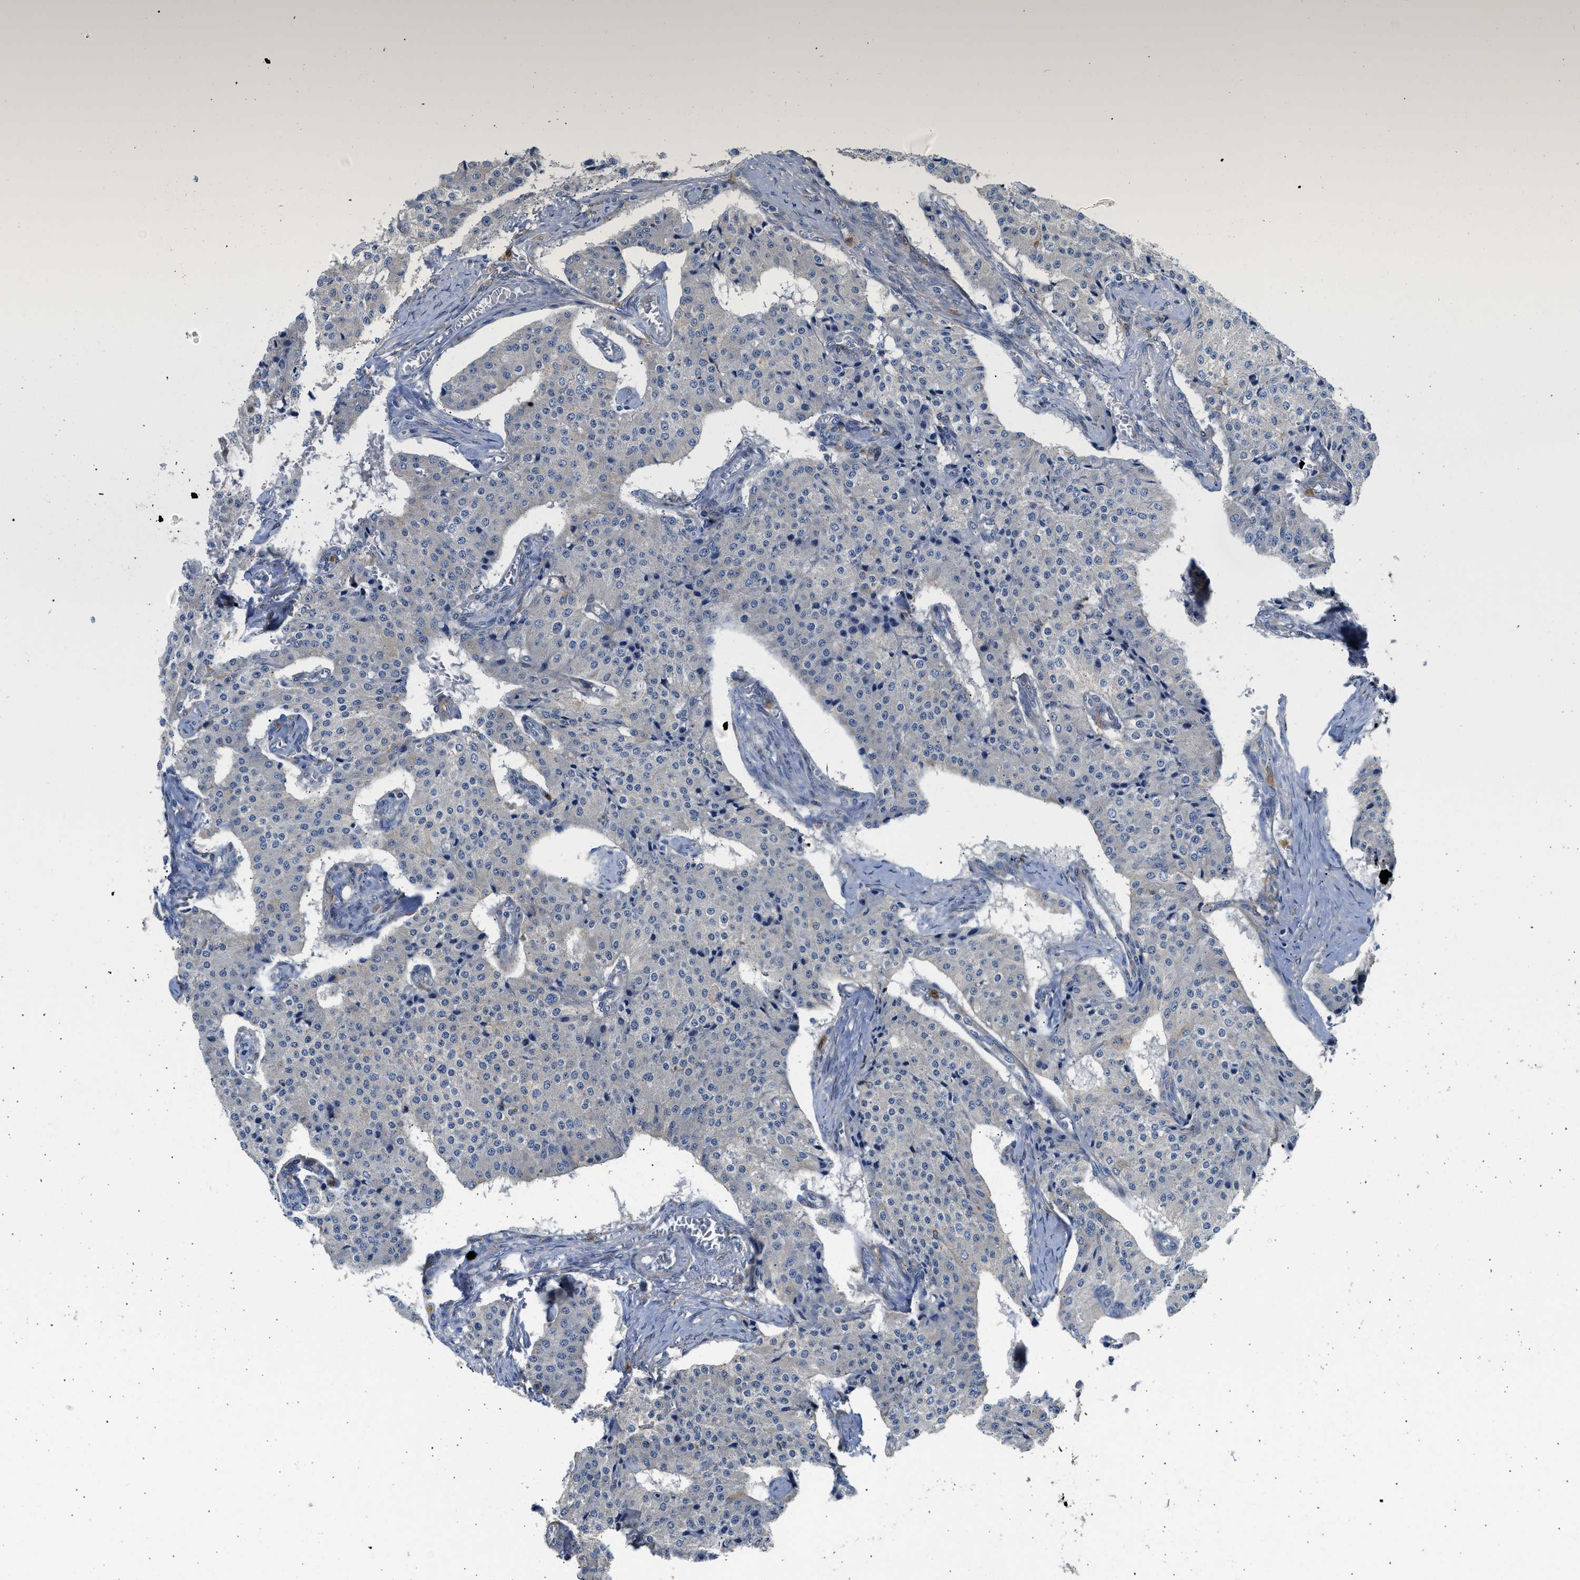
{"staining": {"intensity": "negative", "quantity": "none", "location": "none"}, "tissue": "carcinoid", "cell_type": "Tumor cells", "image_type": "cancer", "snomed": [{"axis": "morphology", "description": "Carcinoid, malignant, NOS"}, {"axis": "topography", "description": "Colon"}], "caption": "Tumor cells show no significant positivity in carcinoid (malignant).", "gene": "RAB31", "patient": {"sex": "female", "age": 52}}